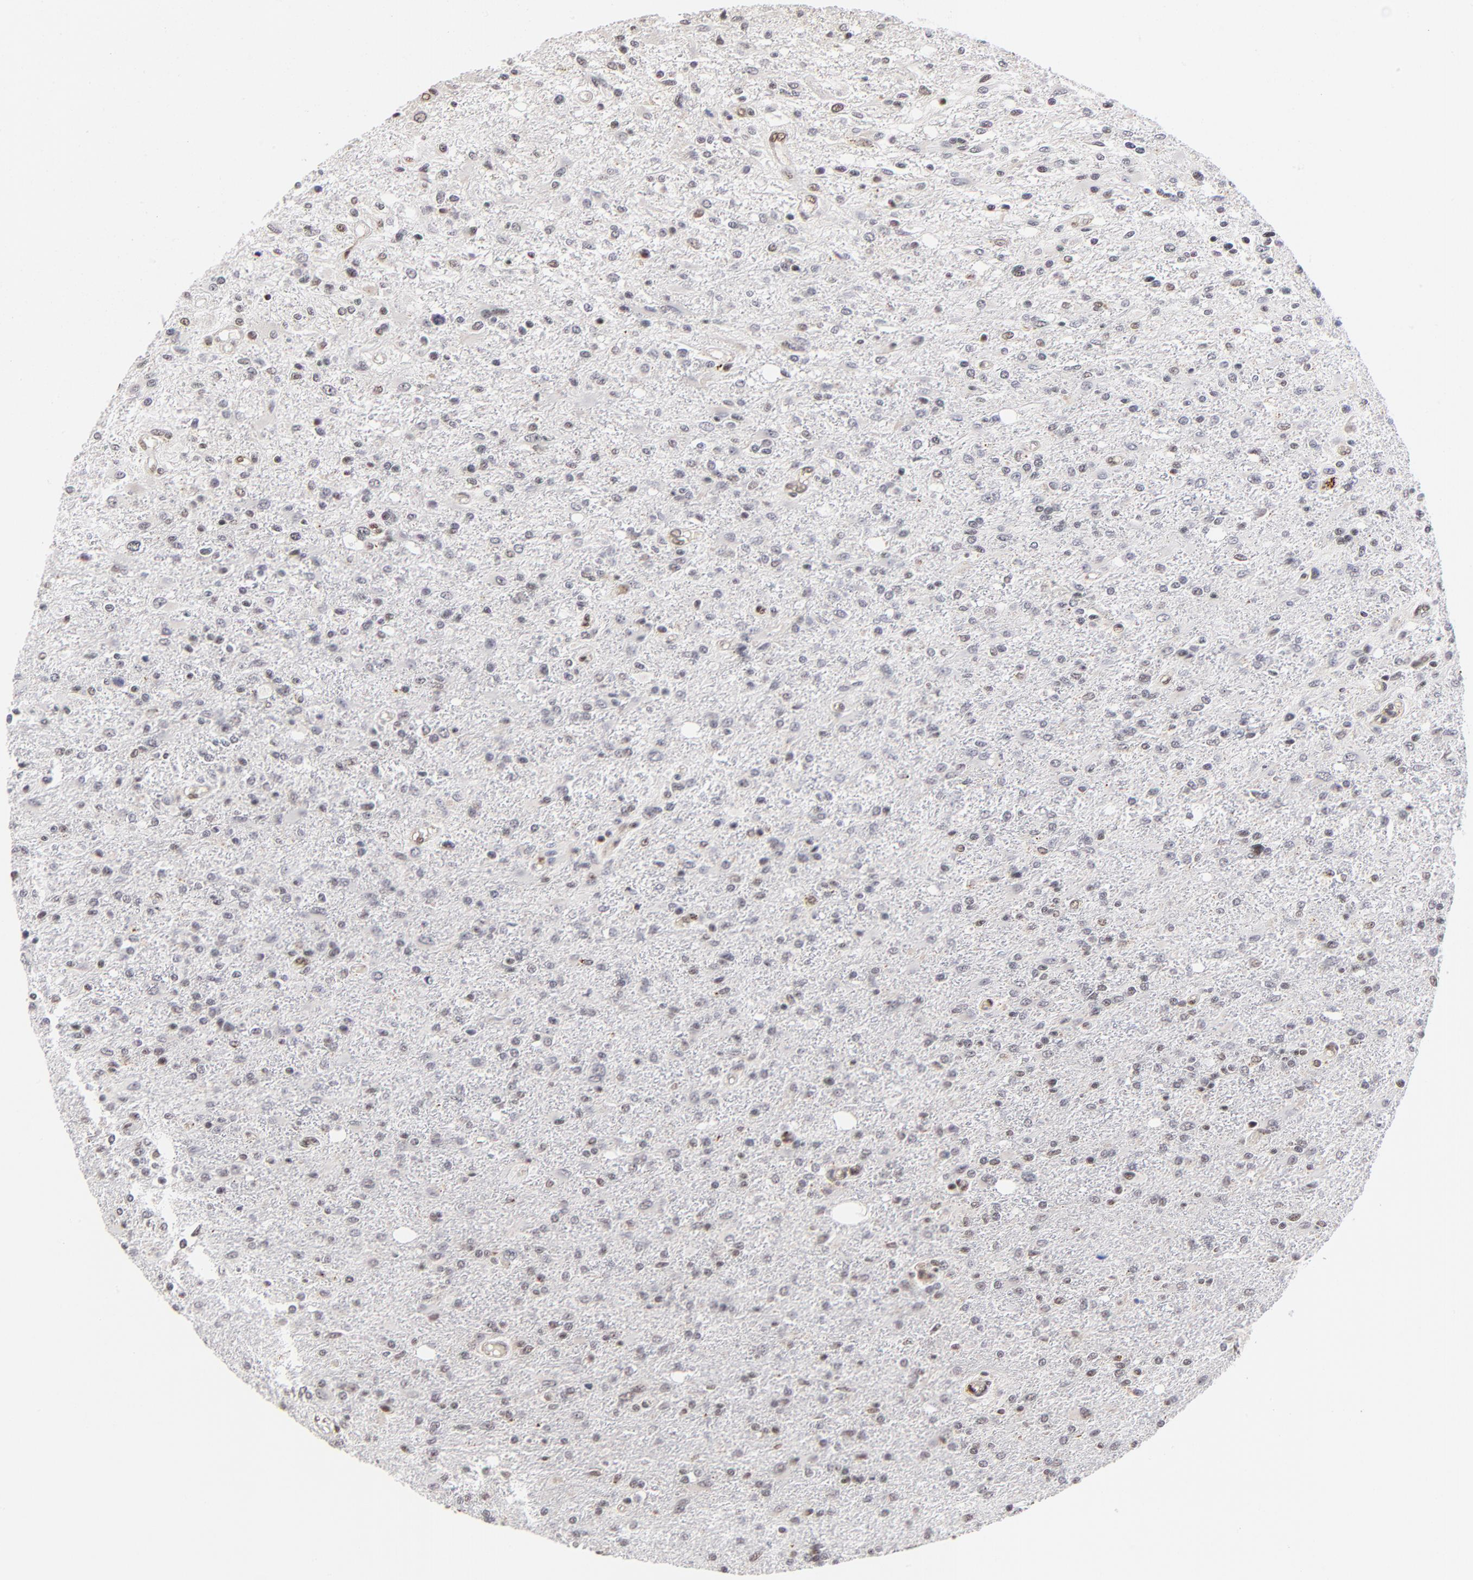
{"staining": {"intensity": "weak", "quantity": "<25%", "location": "nuclear"}, "tissue": "glioma", "cell_type": "Tumor cells", "image_type": "cancer", "snomed": [{"axis": "morphology", "description": "Glioma, malignant, High grade"}, {"axis": "topography", "description": "Cerebral cortex"}], "caption": "Human malignant high-grade glioma stained for a protein using IHC shows no expression in tumor cells.", "gene": "GABPA", "patient": {"sex": "male", "age": 76}}